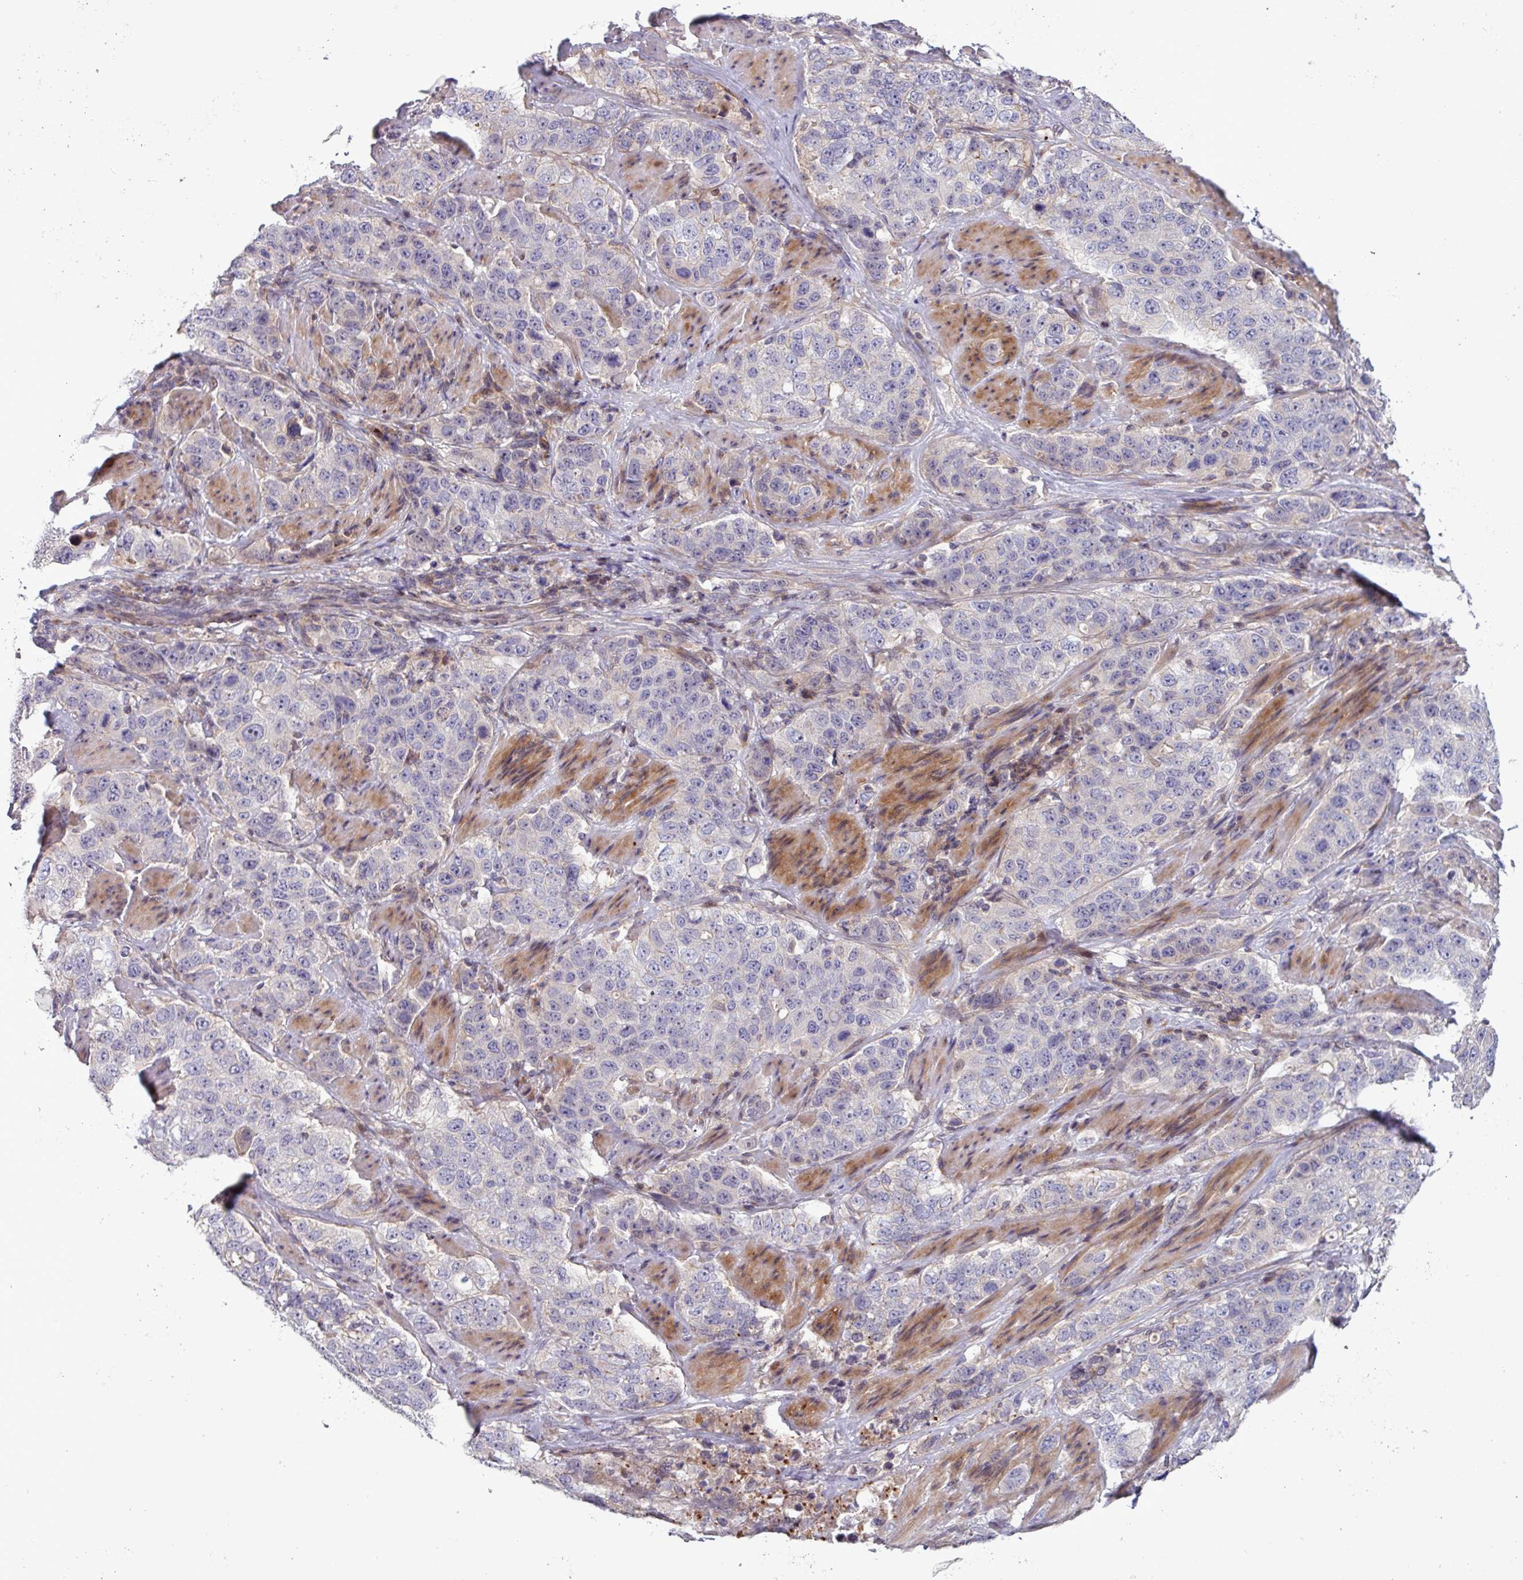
{"staining": {"intensity": "negative", "quantity": "none", "location": "none"}, "tissue": "stomach cancer", "cell_type": "Tumor cells", "image_type": "cancer", "snomed": [{"axis": "morphology", "description": "Adenocarcinoma, NOS"}, {"axis": "topography", "description": "Stomach"}], "caption": "DAB immunohistochemical staining of stomach adenocarcinoma exhibits no significant expression in tumor cells.", "gene": "TNFSF12", "patient": {"sex": "male", "age": 48}}